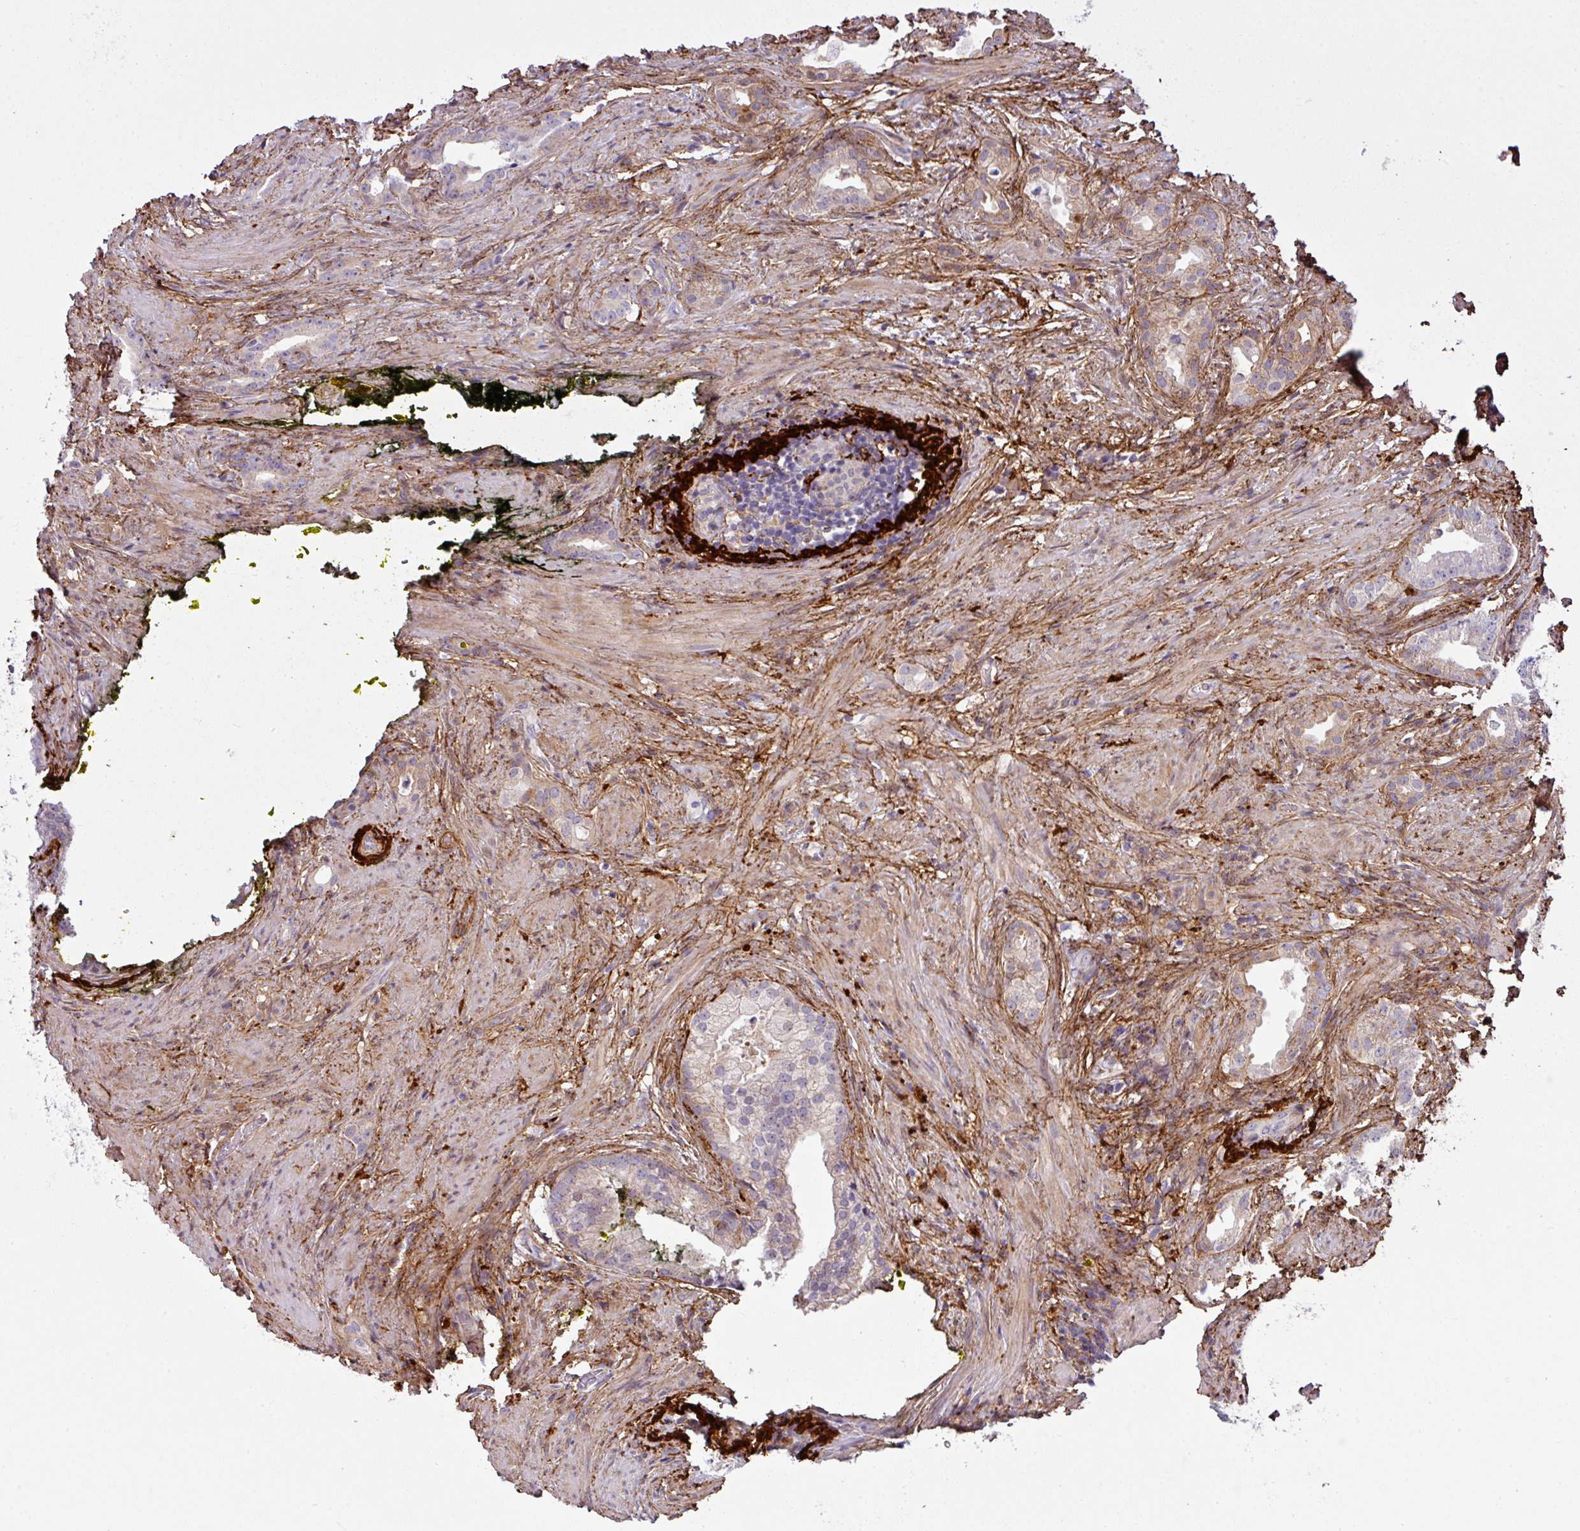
{"staining": {"intensity": "negative", "quantity": "none", "location": "none"}, "tissue": "prostate cancer", "cell_type": "Tumor cells", "image_type": "cancer", "snomed": [{"axis": "morphology", "description": "Adenocarcinoma, Low grade"}, {"axis": "topography", "description": "Prostate"}], "caption": "The immunohistochemistry (IHC) histopathology image has no significant positivity in tumor cells of prostate adenocarcinoma (low-grade) tissue.", "gene": "COL8A1", "patient": {"sex": "male", "age": 71}}